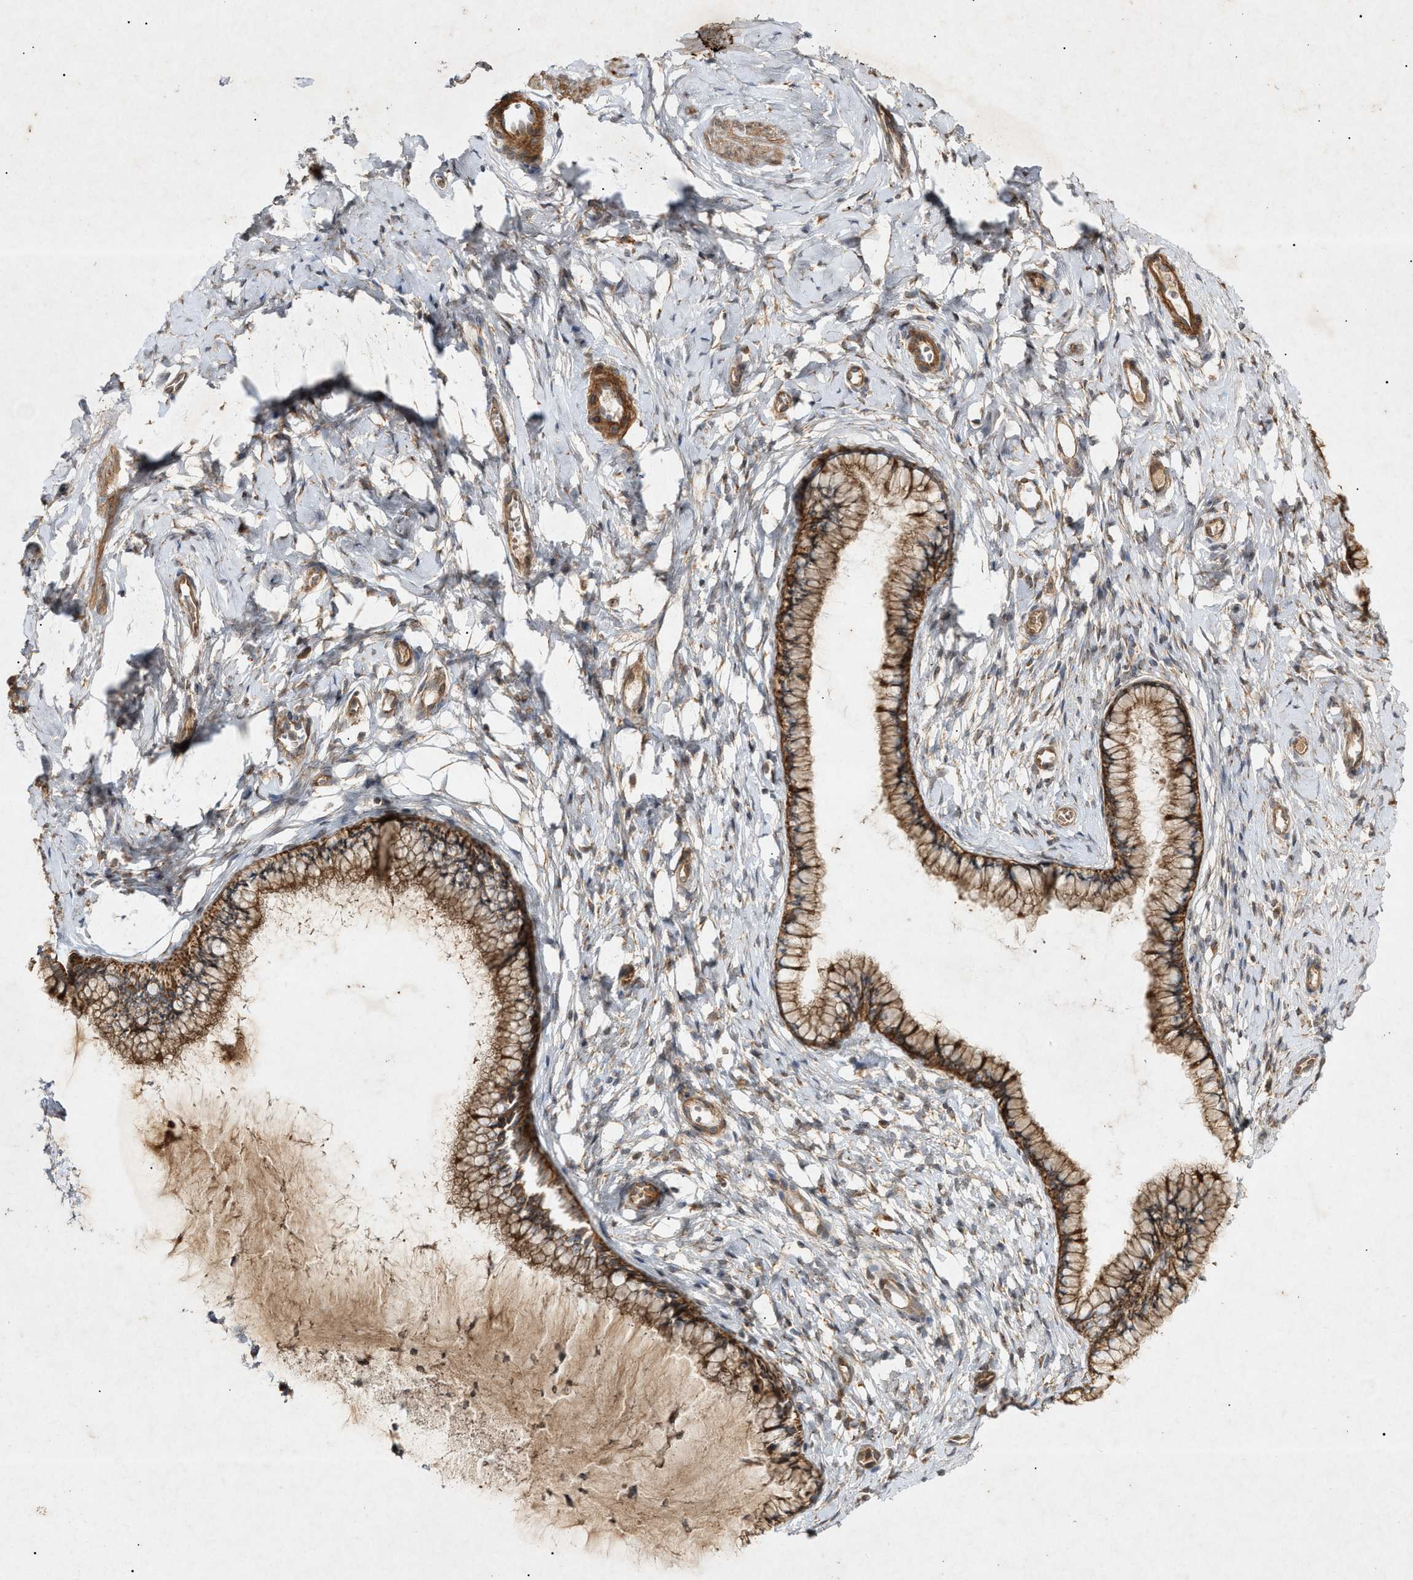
{"staining": {"intensity": "strong", "quantity": ">75%", "location": "cytoplasmic/membranous"}, "tissue": "cervix", "cell_type": "Glandular cells", "image_type": "normal", "snomed": [{"axis": "morphology", "description": "Normal tissue, NOS"}, {"axis": "topography", "description": "Cervix"}], "caption": "Protein staining of benign cervix reveals strong cytoplasmic/membranous expression in about >75% of glandular cells.", "gene": "MTCH1", "patient": {"sex": "female", "age": 65}}